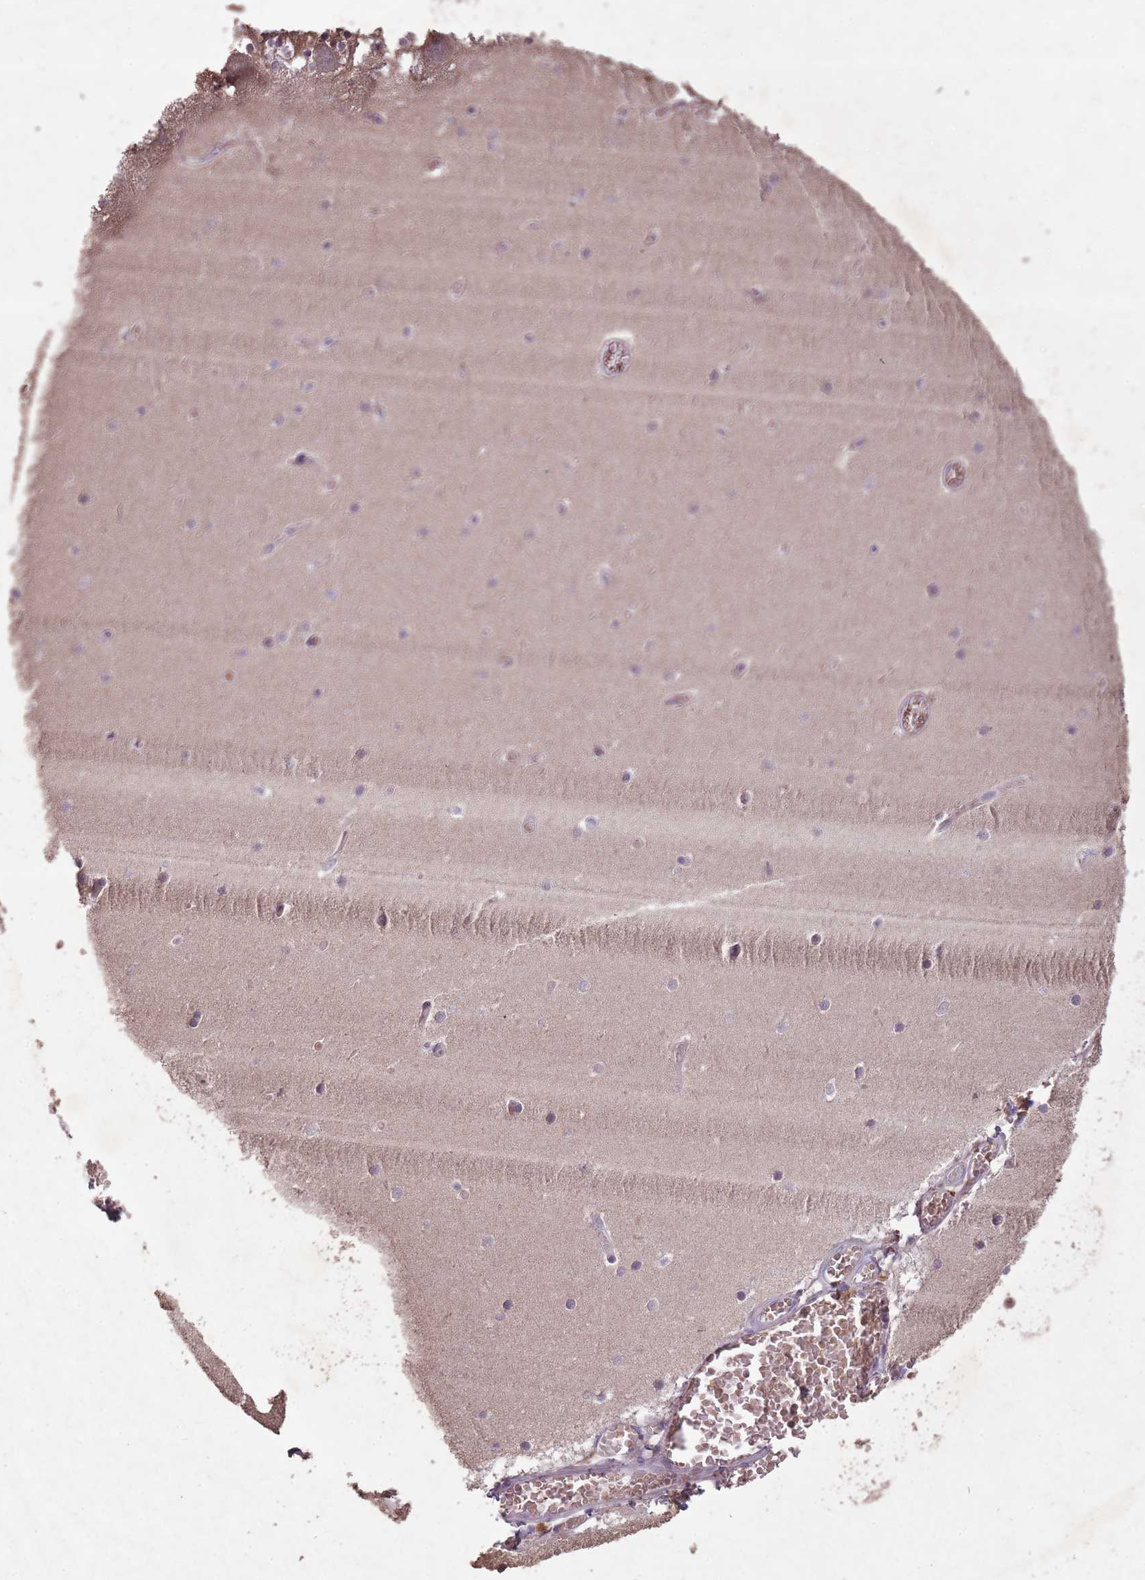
{"staining": {"intensity": "negative", "quantity": "none", "location": "none"}, "tissue": "cerebellum", "cell_type": "Cells in granular layer", "image_type": "normal", "snomed": [{"axis": "morphology", "description": "Normal tissue, NOS"}, {"axis": "topography", "description": "Cerebellum"}], "caption": "This is an immunohistochemistry image of normal cerebellum. There is no staining in cells in granular layer.", "gene": "OR2V1", "patient": {"sex": "female", "age": 28}}